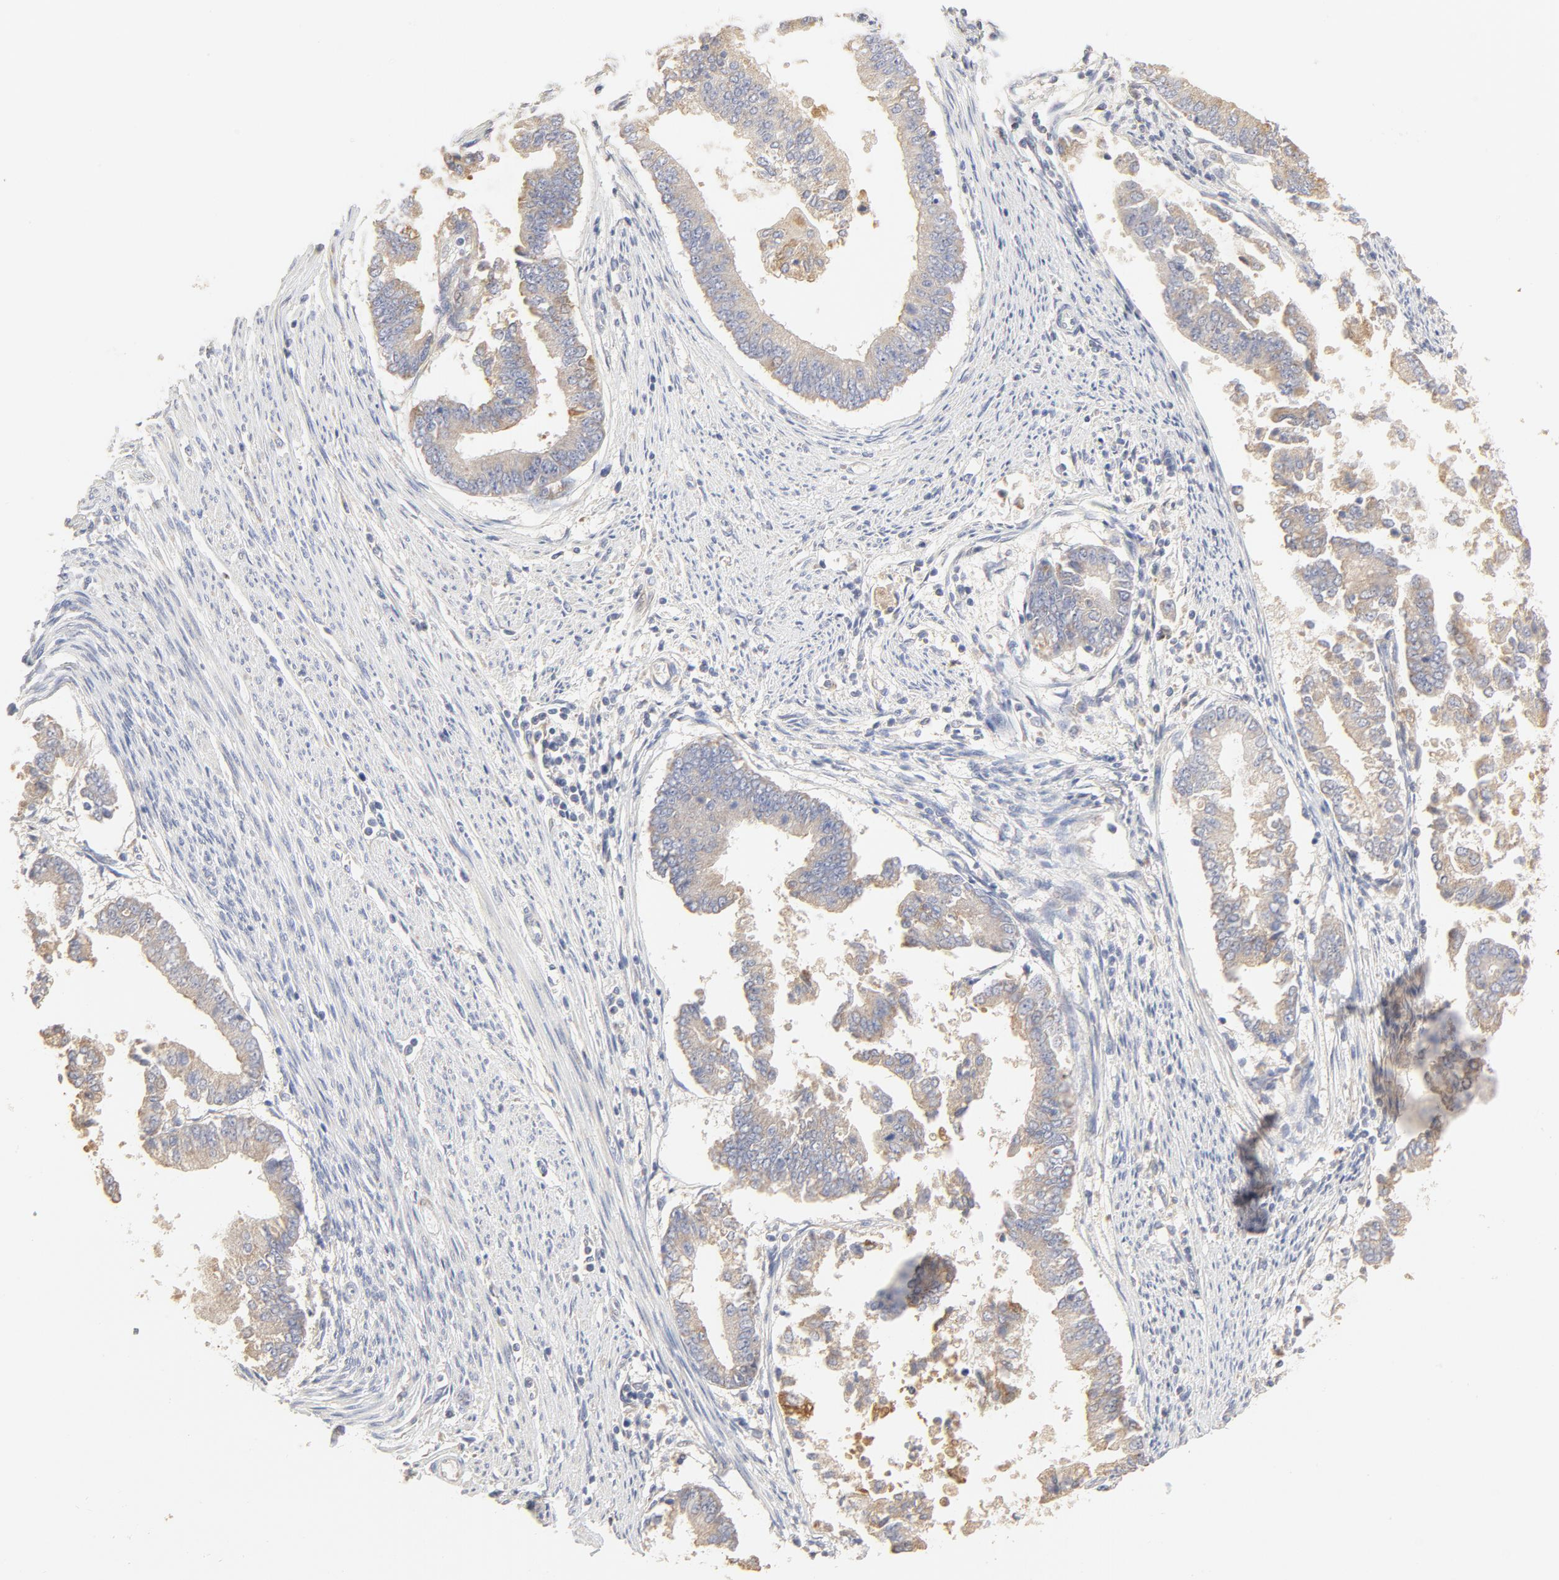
{"staining": {"intensity": "negative", "quantity": "none", "location": "none"}, "tissue": "endometrial cancer", "cell_type": "Tumor cells", "image_type": "cancer", "snomed": [{"axis": "morphology", "description": "Adenocarcinoma, NOS"}, {"axis": "topography", "description": "Endometrium"}], "caption": "Immunohistochemistry of endometrial cancer (adenocarcinoma) shows no expression in tumor cells.", "gene": "FCGBP", "patient": {"sex": "female", "age": 63}}